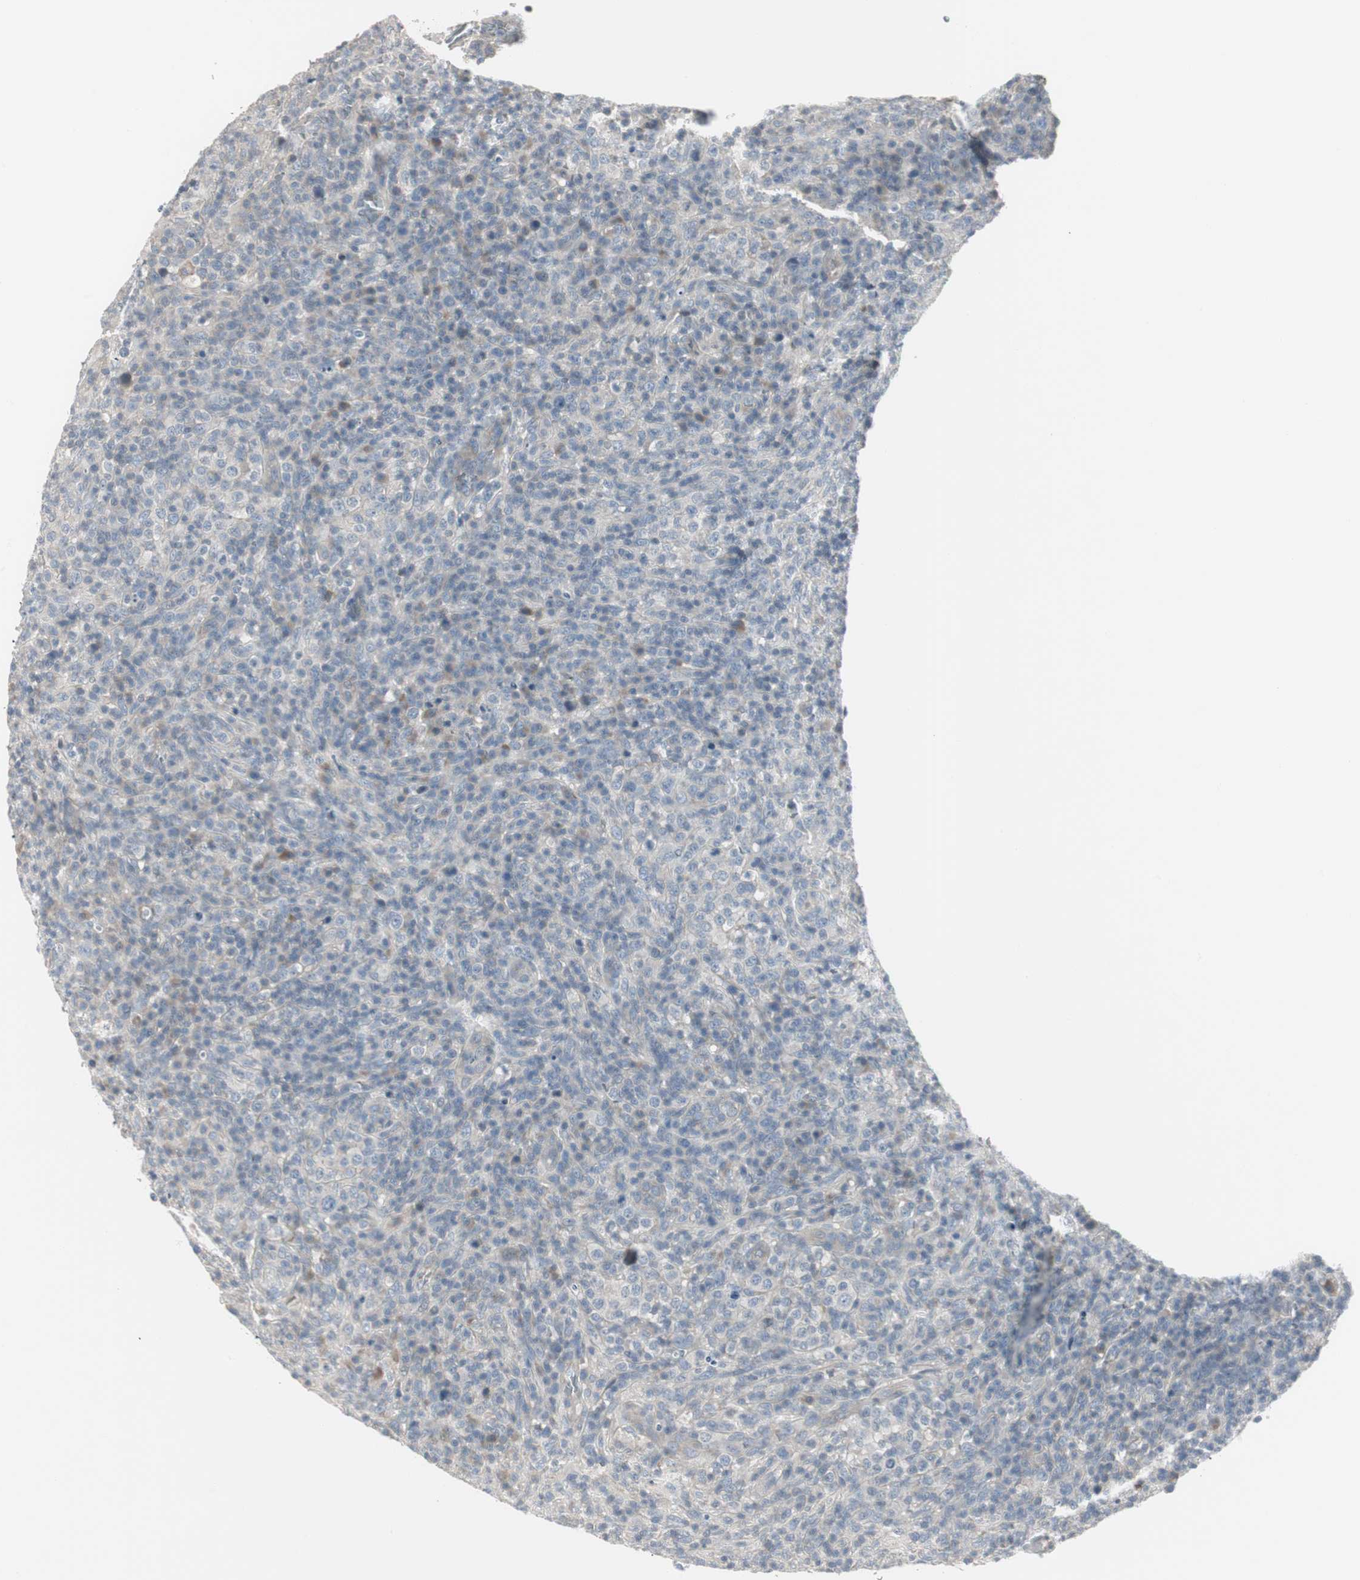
{"staining": {"intensity": "negative", "quantity": "none", "location": "none"}, "tissue": "lymphoma", "cell_type": "Tumor cells", "image_type": "cancer", "snomed": [{"axis": "morphology", "description": "Malignant lymphoma, non-Hodgkin's type, High grade"}, {"axis": "topography", "description": "Lymph node"}], "caption": "High magnification brightfield microscopy of high-grade malignant lymphoma, non-Hodgkin's type stained with DAB (brown) and counterstained with hematoxylin (blue): tumor cells show no significant expression.", "gene": "DMPK", "patient": {"sex": "female", "age": 76}}